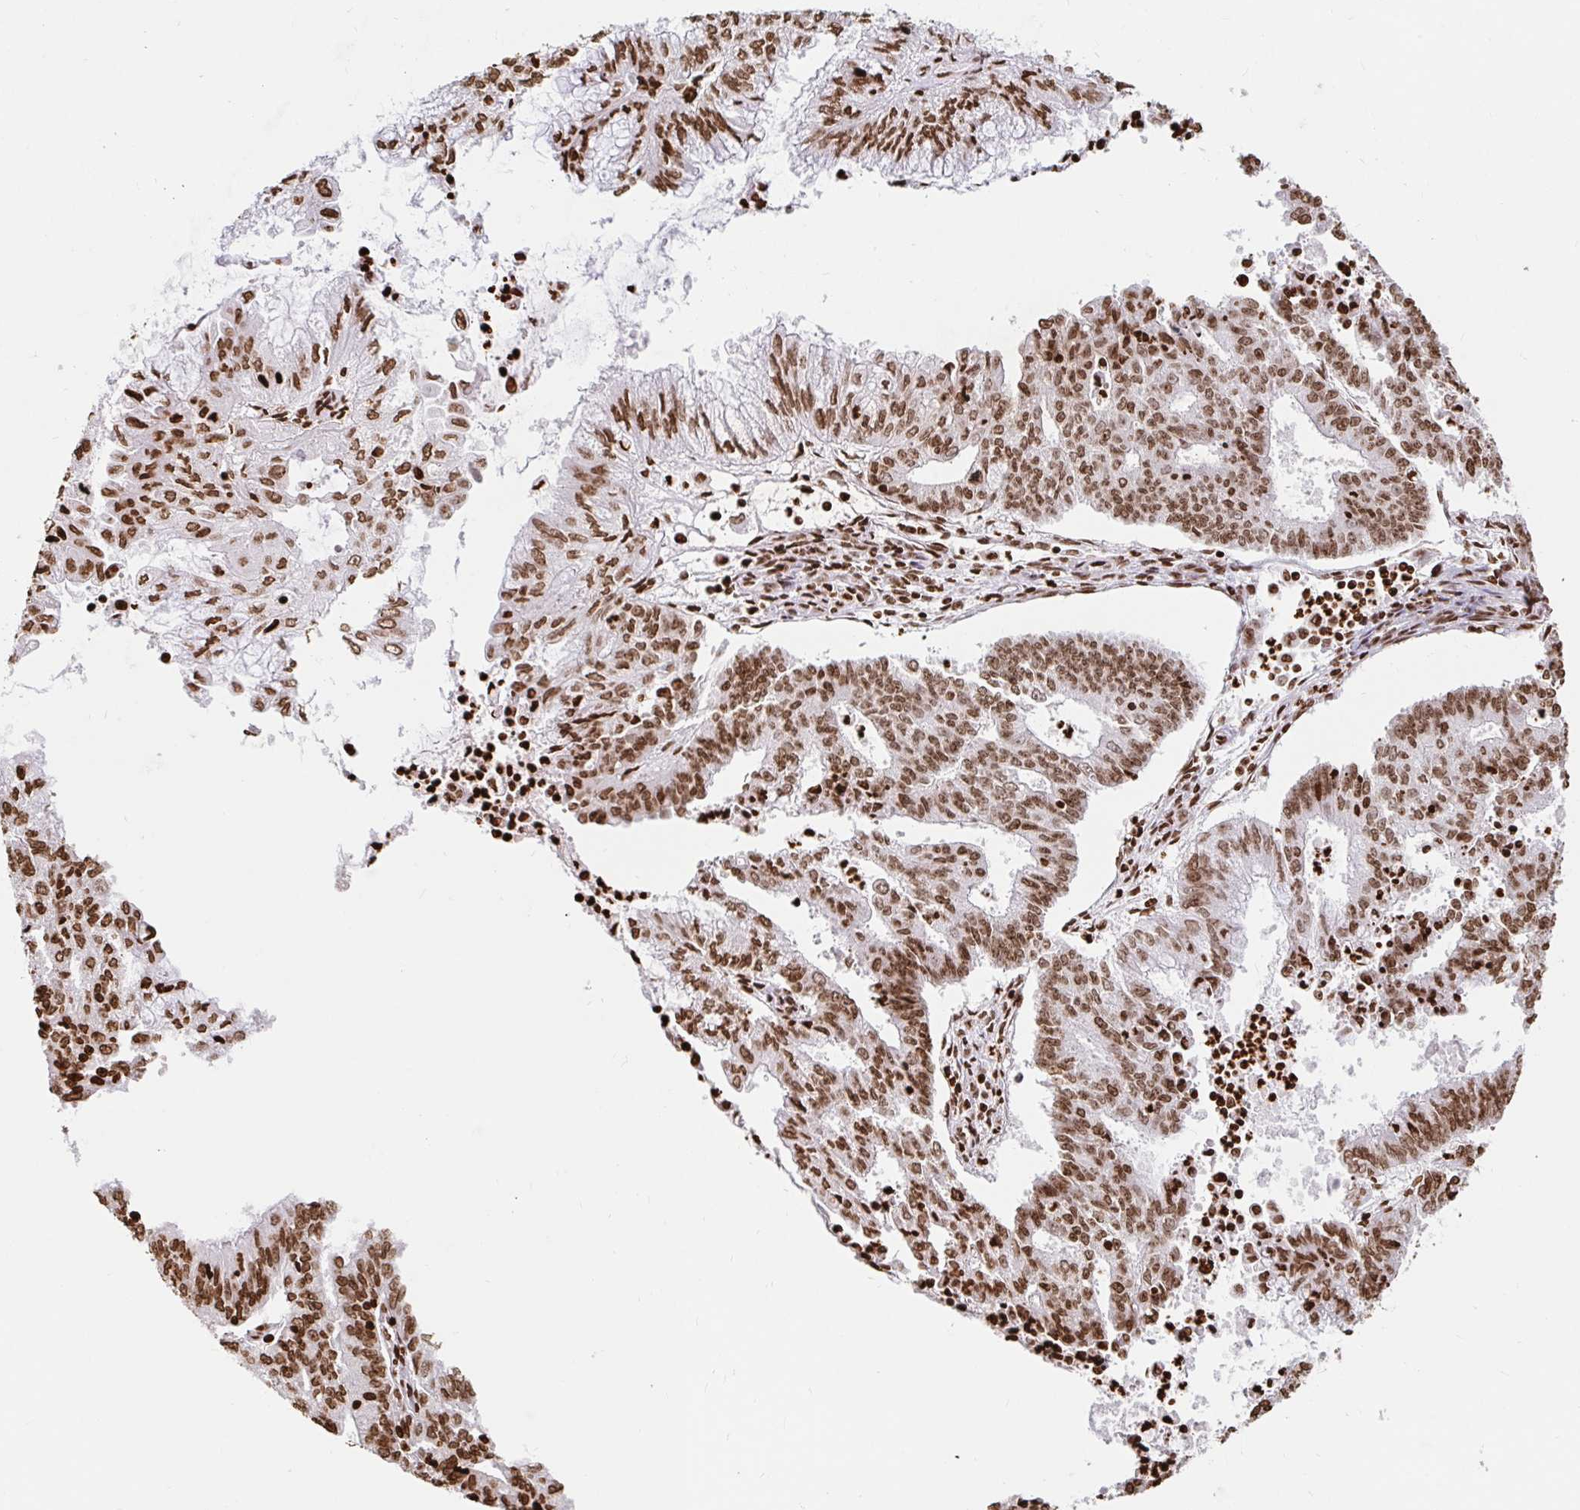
{"staining": {"intensity": "moderate", "quantity": ">75%", "location": "nuclear"}, "tissue": "endometrial cancer", "cell_type": "Tumor cells", "image_type": "cancer", "snomed": [{"axis": "morphology", "description": "Adenocarcinoma, NOS"}, {"axis": "topography", "description": "Endometrium"}], "caption": "Protein expression analysis of human endometrial adenocarcinoma reveals moderate nuclear positivity in about >75% of tumor cells. The staining was performed using DAB (3,3'-diaminobenzidine), with brown indicating positive protein expression. Nuclei are stained blue with hematoxylin.", "gene": "H2BC5", "patient": {"sex": "female", "age": 61}}